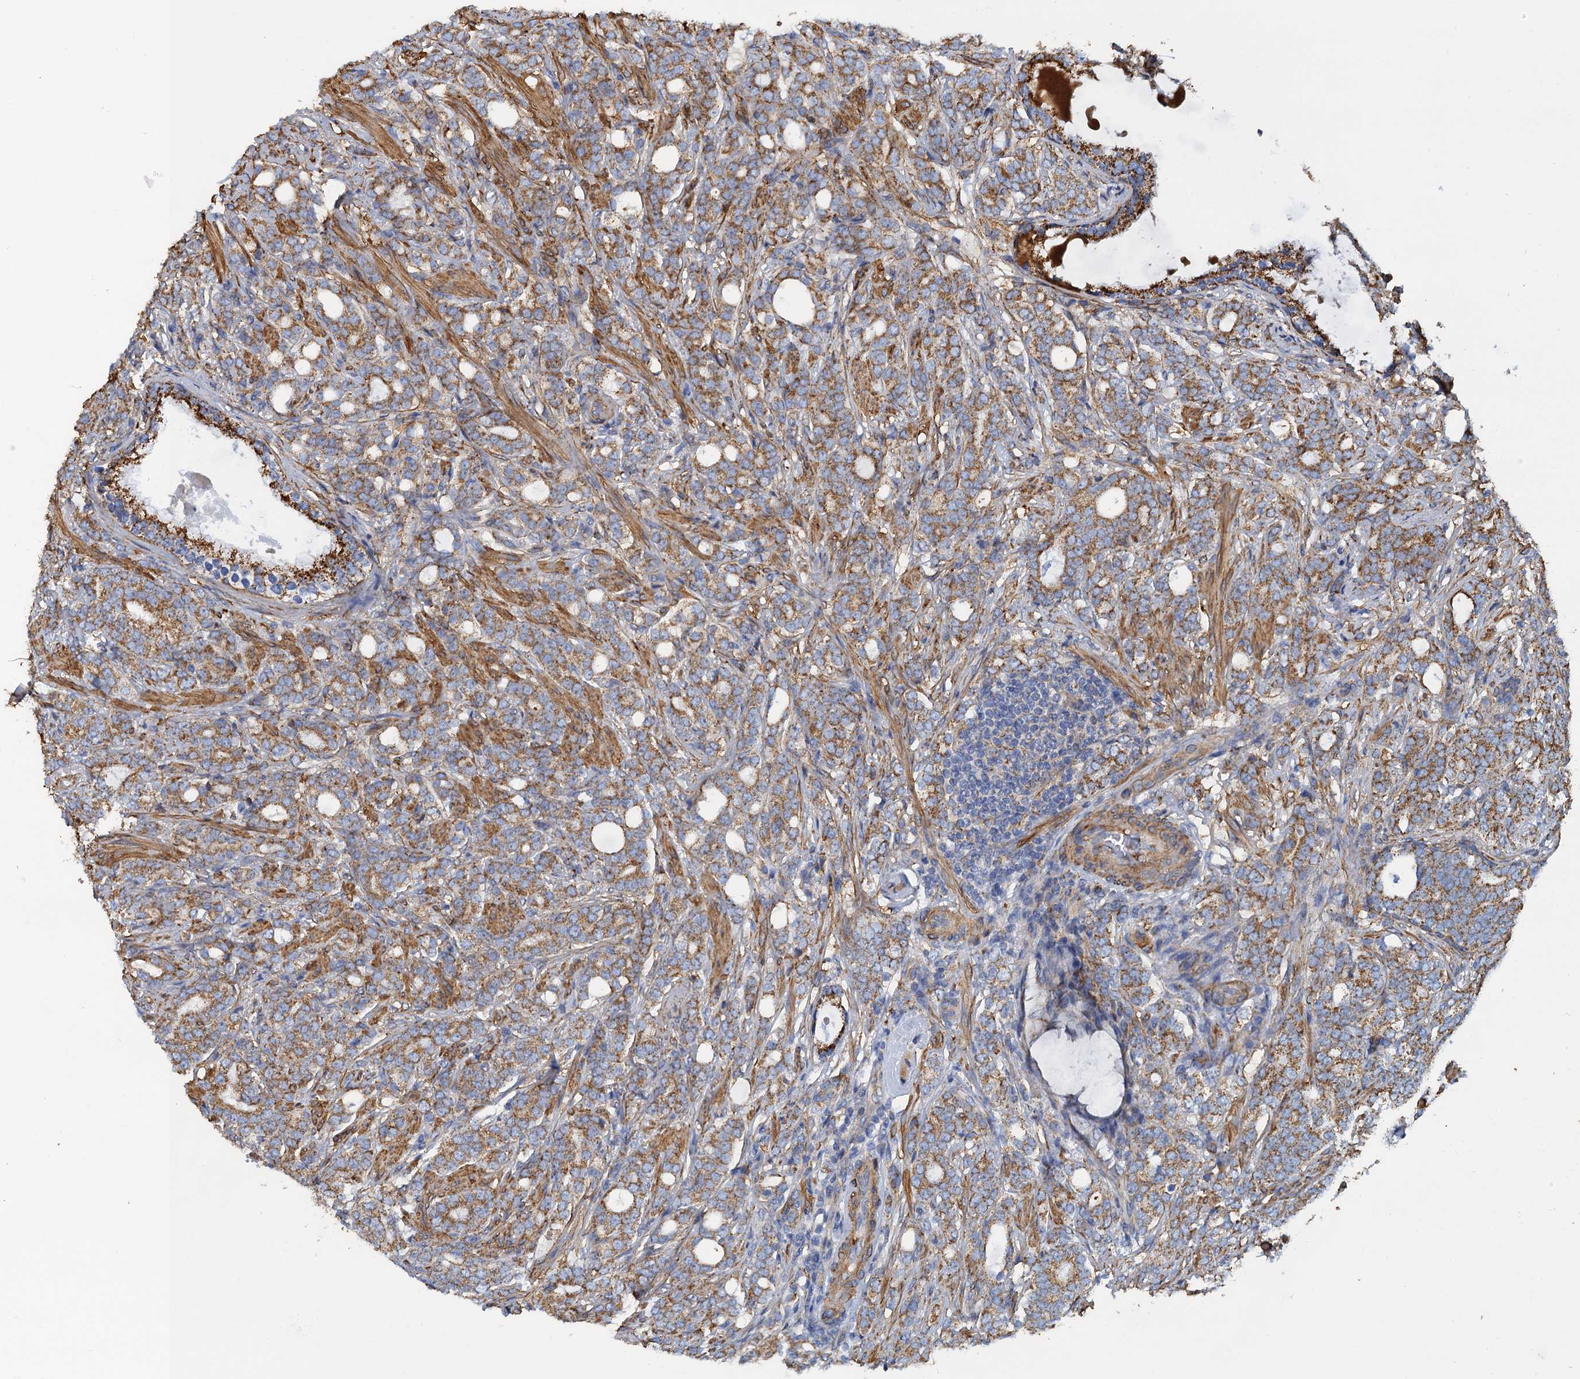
{"staining": {"intensity": "moderate", "quantity": "25%-75%", "location": "cytoplasmic/membranous"}, "tissue": "prostate cancer", "cell_type": "Tumor cells", "image_type": "cancer", "snomed": [{"axis": "morphology", "description": "Adenocarcinoma, Low grade"}, {"axis": "topography", "description": "Prostate"}], "caption": "The immunohistochemical stain labels moderate cytoplasmic/membranous expression in tumor cells of adenocarcinoma (low-grade) (prostate) tissue.", "gene": "GCSH", "patient": {"sex": "male", "age": 71}}